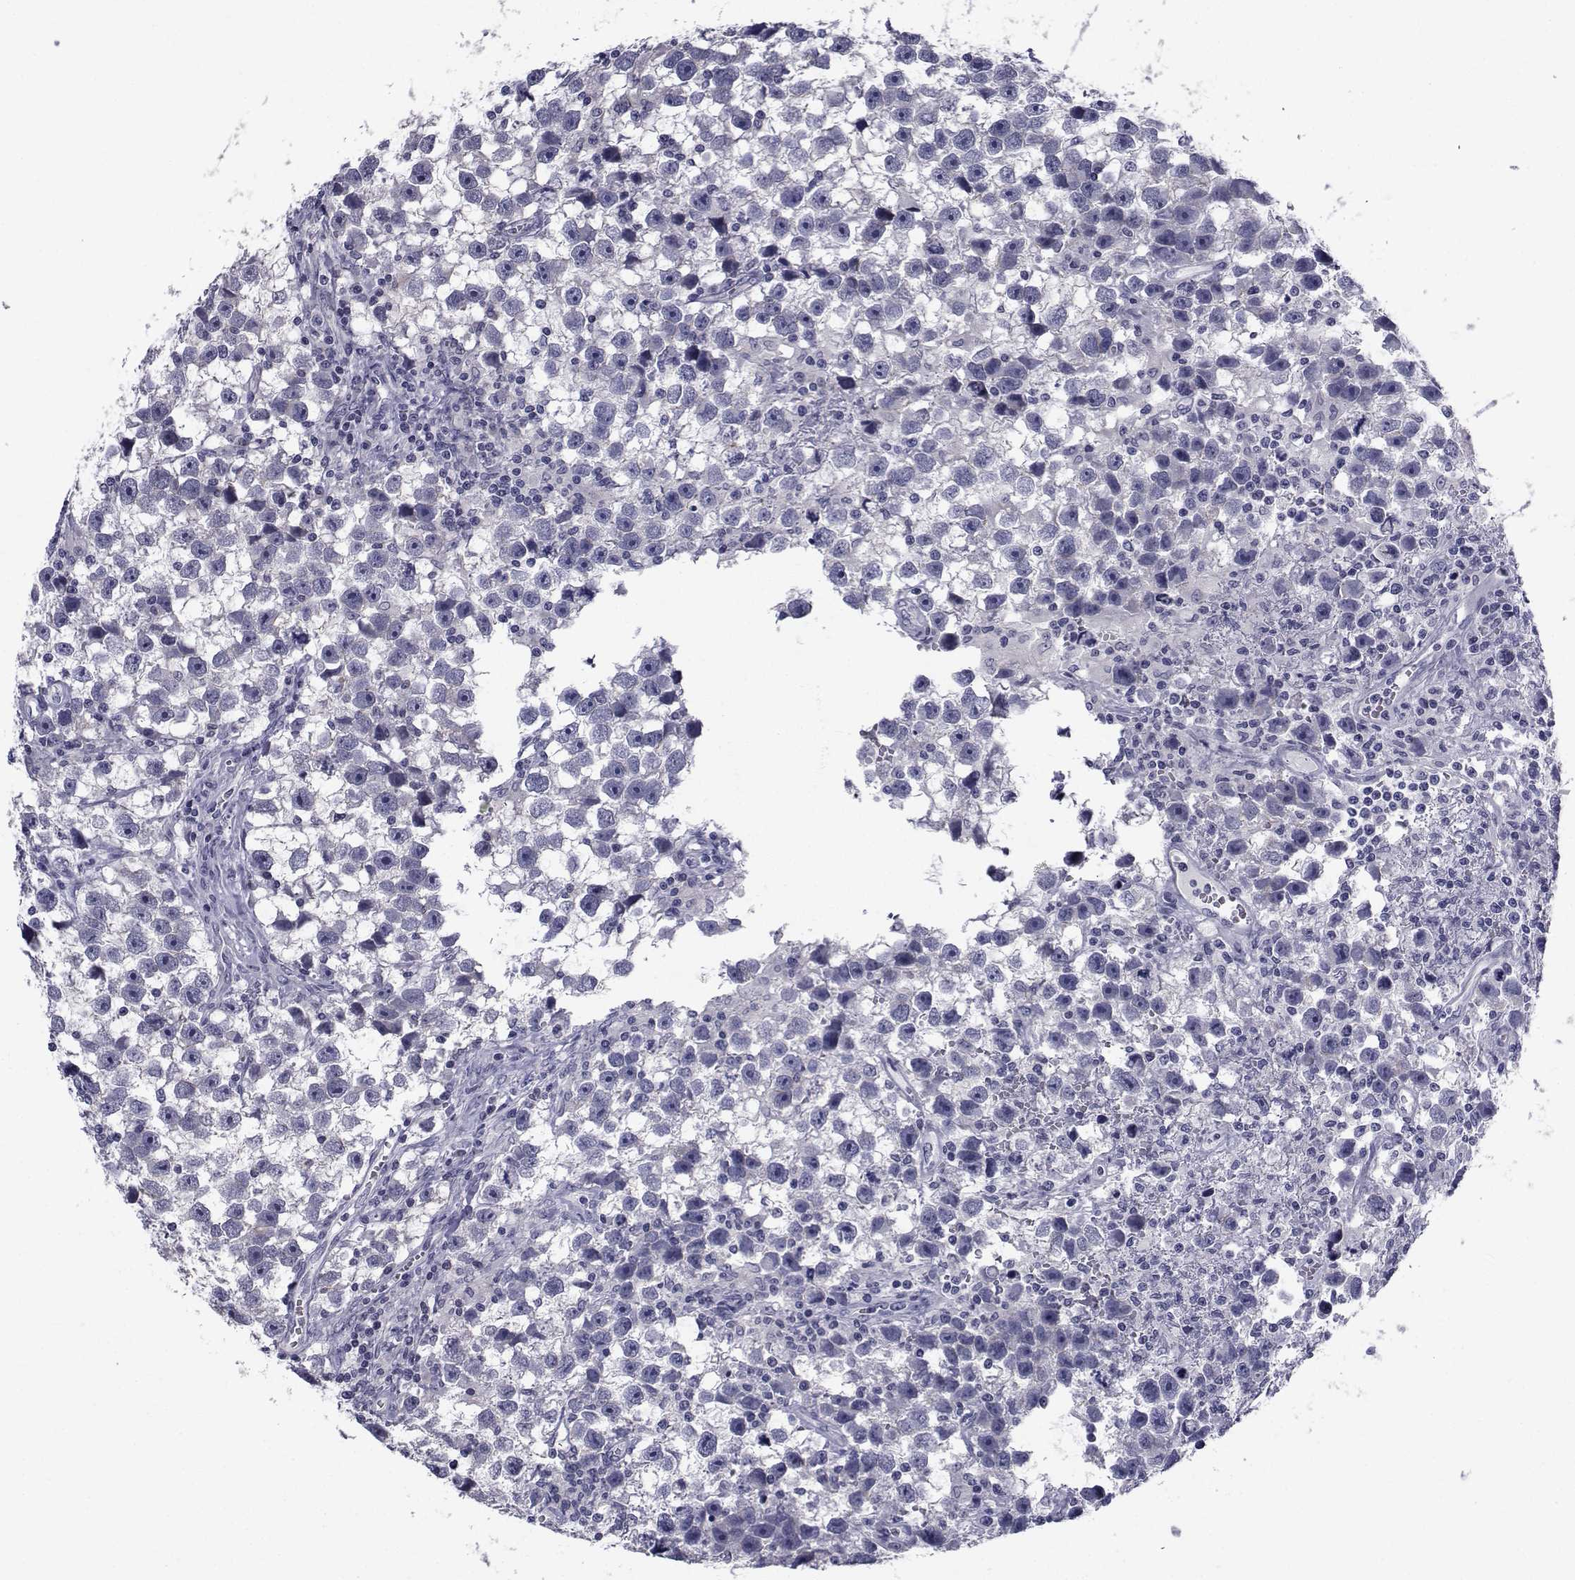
{"staining": {"intensity": "negative", "quantity": "none", "location": "none"}, "tissue": "testis cancer", "cell_type": "Tumor cells", "image_type": "cancer", "snomed": [{"axis": "morphology", "description": "Seminoma, NOS"}, {"axis": "topography", "description": "Testis"}], "caption": "IHC of human testis cancer demonstrates no staining in tumor cells.", "gene": "CHRNA1", "patient": {"sex": "male", "age": 43}}